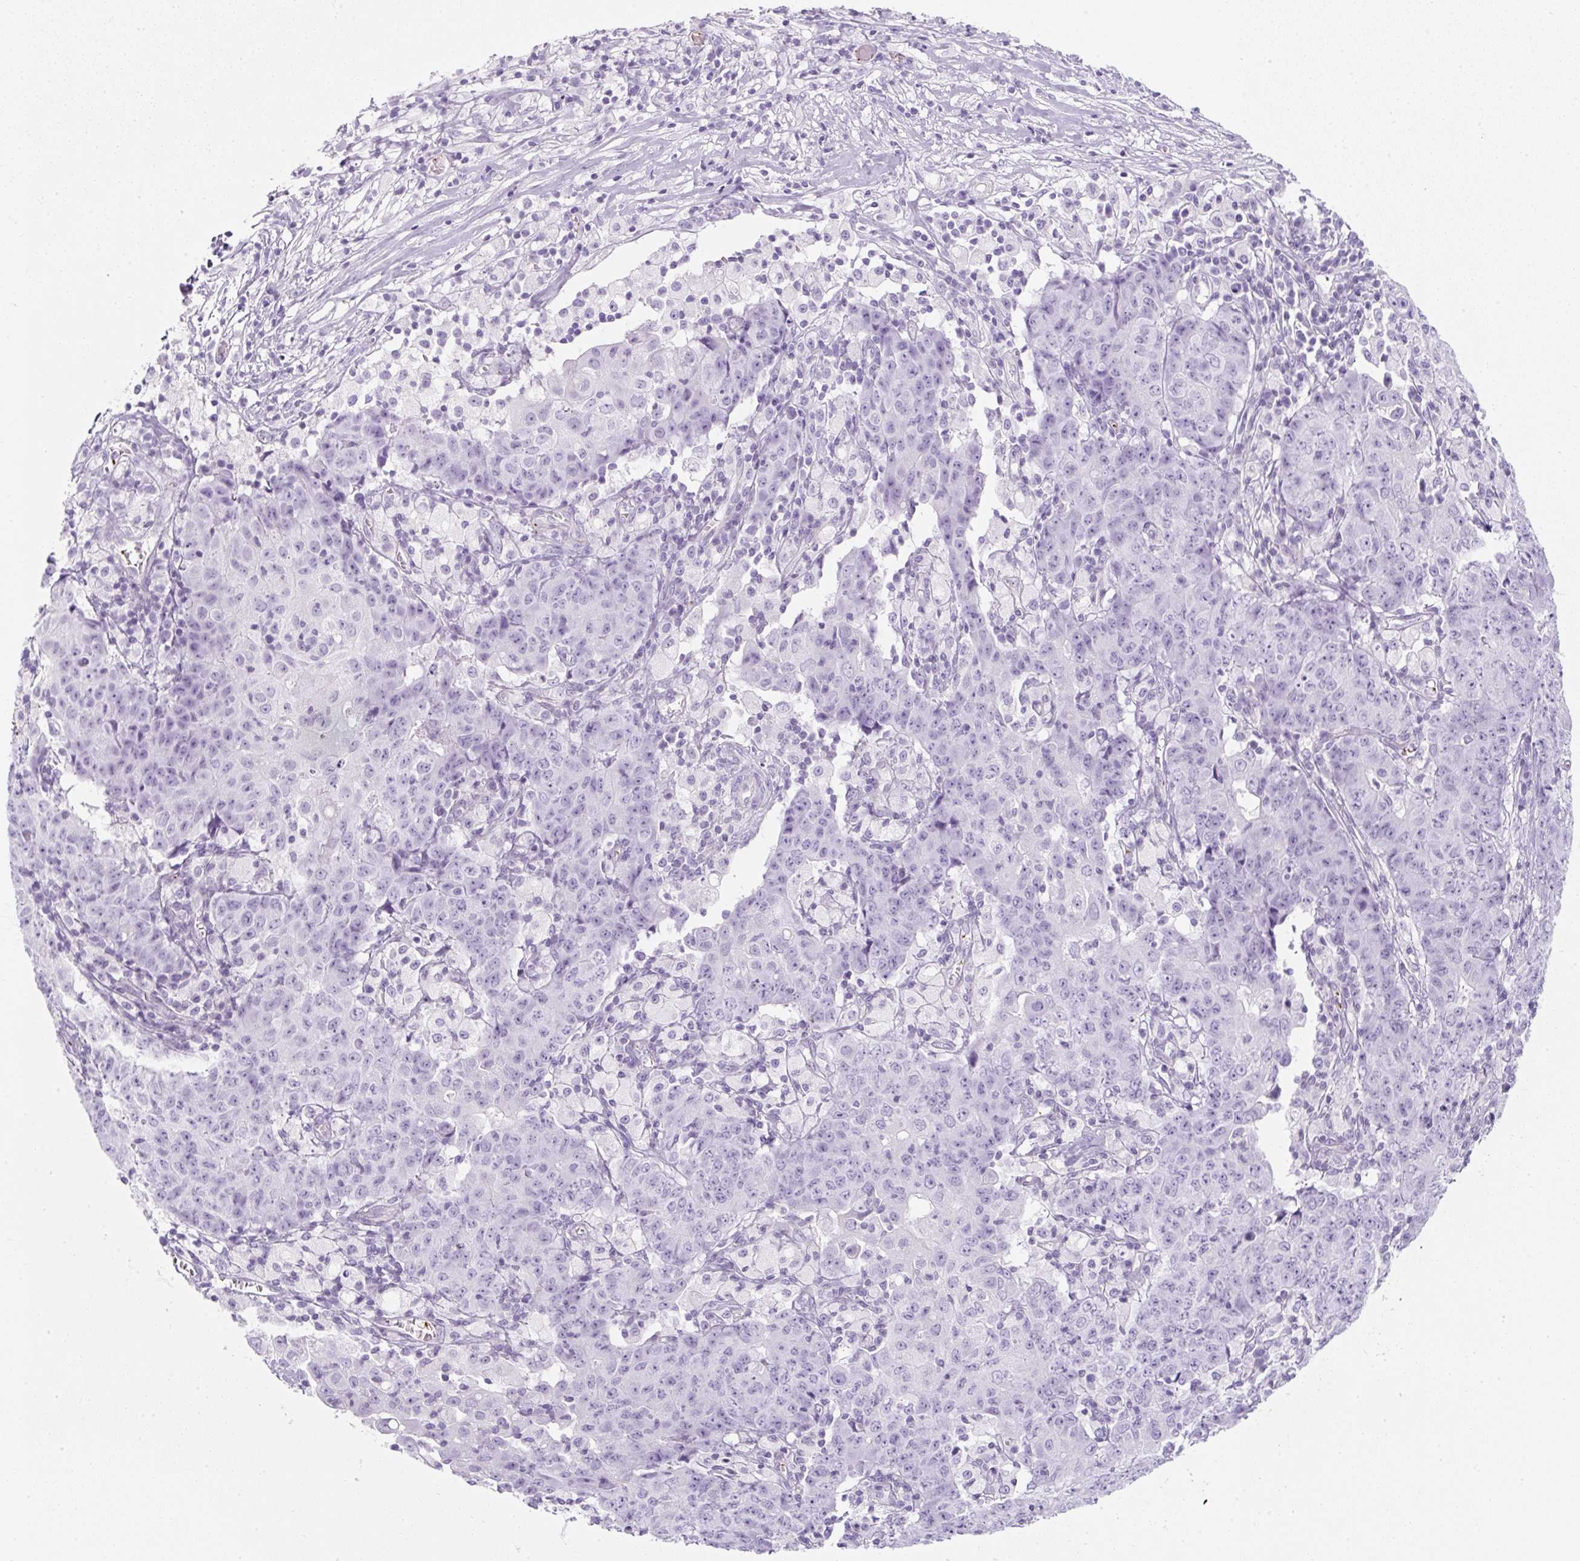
{"staining": {"intensity": "negative", "quantity": "none", "location": "none"}, "tissue": "ovarian cancer", "cell_type": "Tumor cells", "image_type": "cancer", "snomed": [{"axis": "morphology", "description": "Carcinoma, endometroid"}, {"axis": "topography", "description": "Ovary"}], "caption": "An IHC photomicrograph of ovarian cancer is shown. There is no staining in tumor cells of ovarian cancer.", "gene": "PF4V1", "patient": {"sex": "female", "age": 42}}